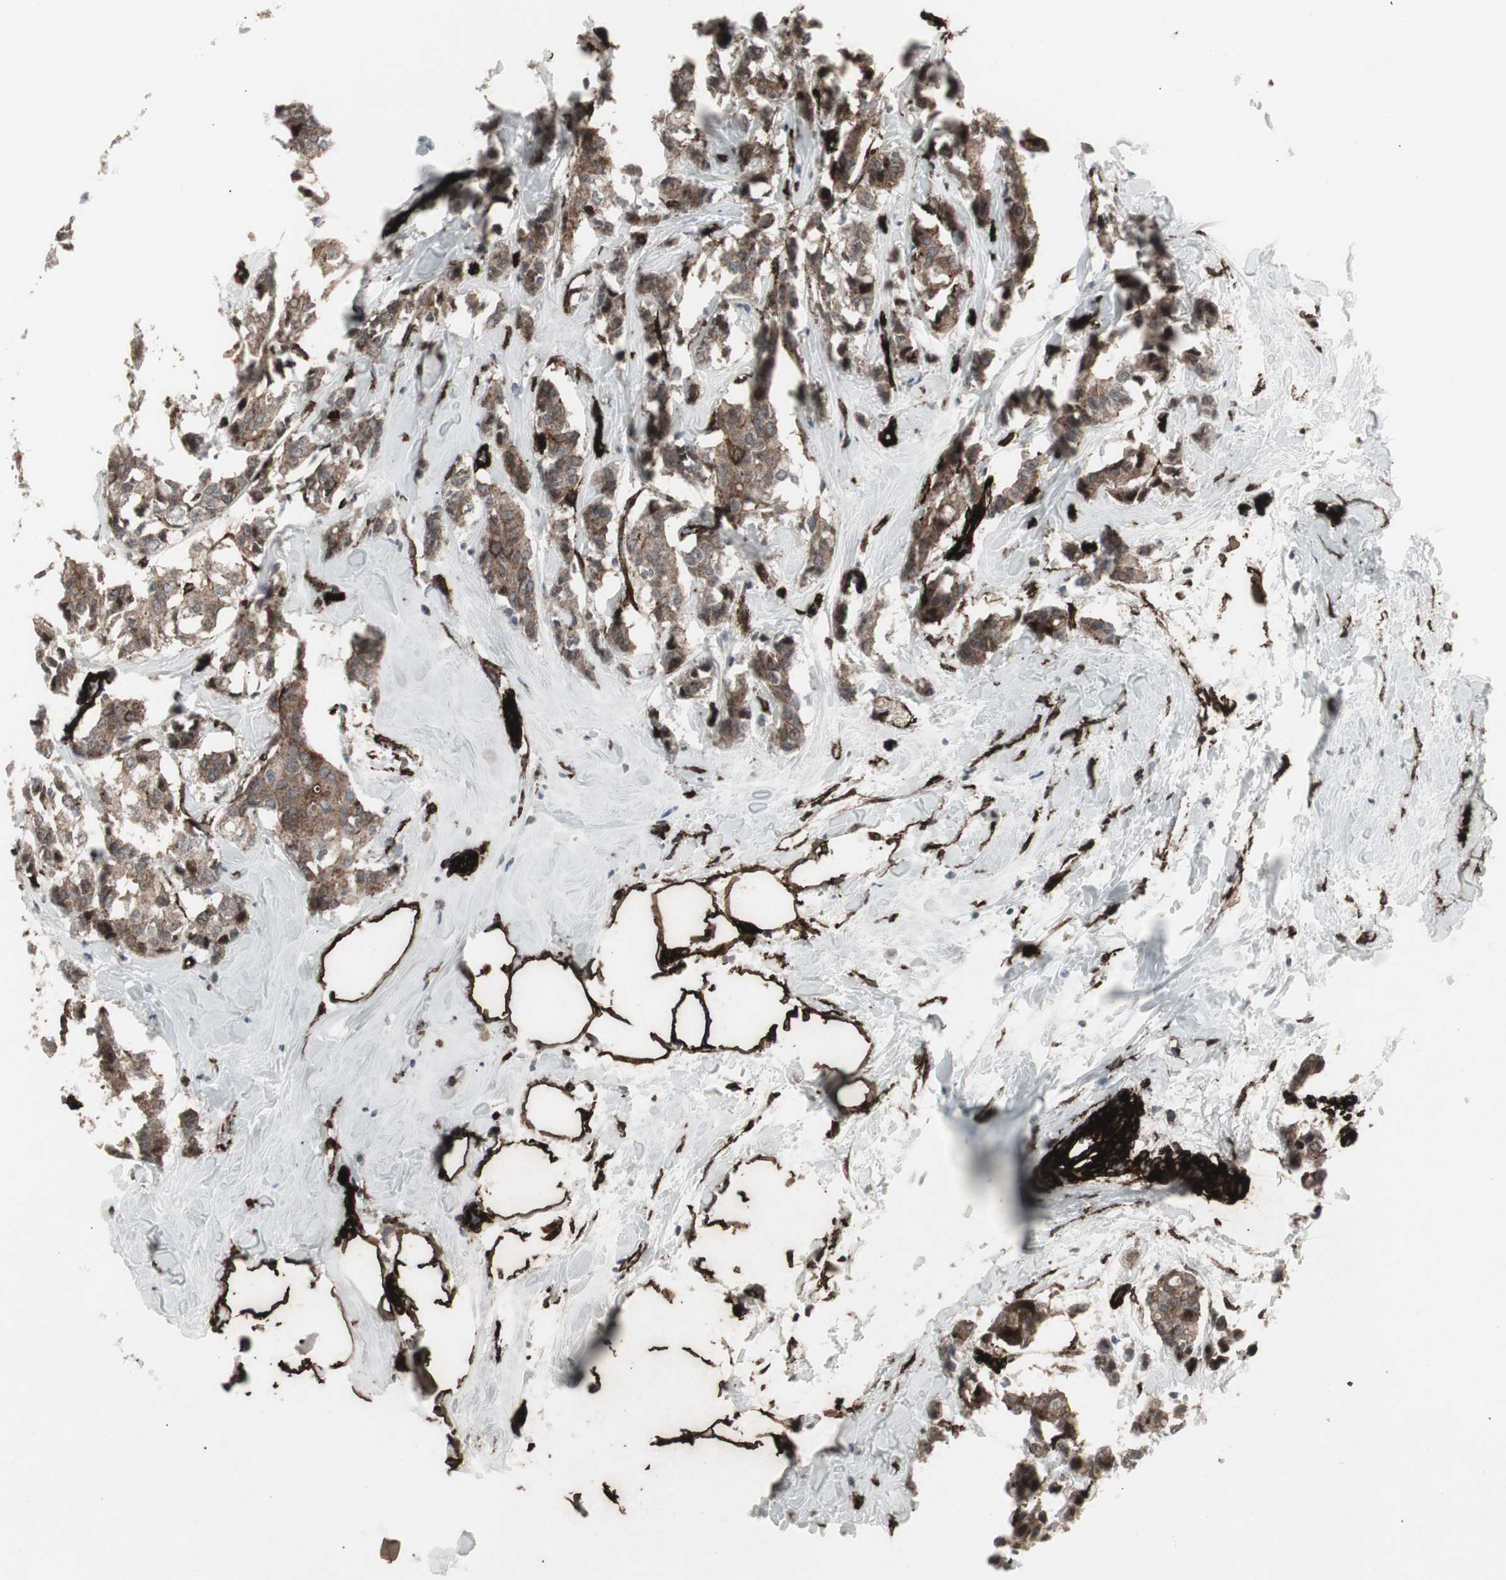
{"staining": {"intensity": "moderate", "quantity": ">75%", "location": "cytoplasmic/membranous"}, "tissue": "breast cancer", "cell_type": "Tumor cells", "image_type": "cancer", "snomed": [{"axis": "morphology", "description": "Duct carcinoma"}, {"axis": "topography", "description": "Breast"}], "caption": "Moderate cytoplasmic/membranous staining is appreciated in about >75% of tumor cells in breast intraductal carcinoma.", "gene": "PDGFA", "patient": {"sex": "female", "age": 84}}